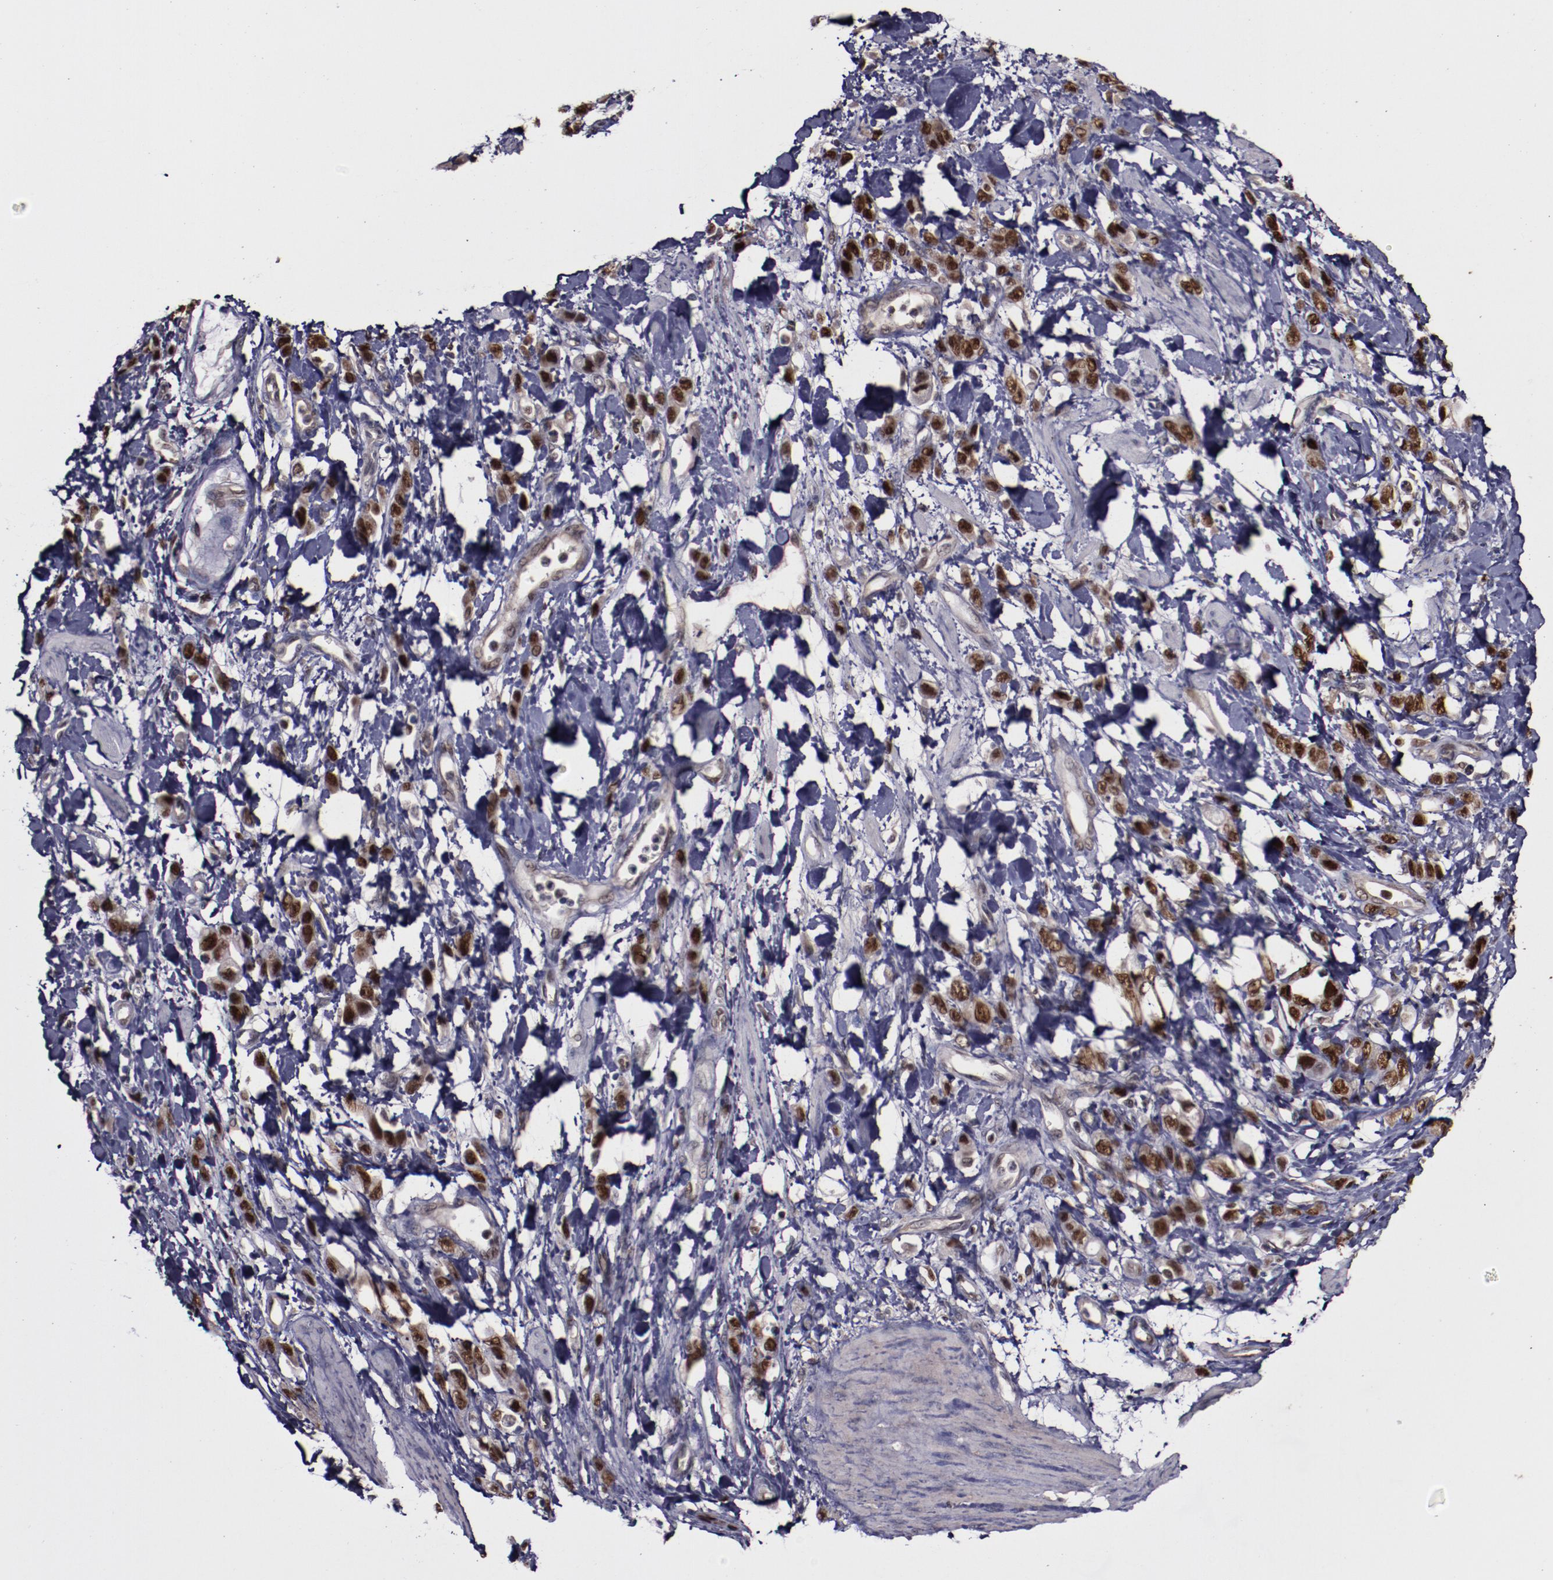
{"staining": {"intensity": "strong", "quantity": ">75%", "location": "nuclear"}, "tissue": "stomach cancer", "cell_type": "Tumor cells", "image_type": "cancer", "snomed": [{"axis": "morphology", "description": "Normal tissue, NOS"}, {"axis": "morphology", "description": "Adenocarcinoma, NOS"}, {"axis": "topography", "description": "Stomach"}], "caption": "DAB (3,3'-diaminobenzidine) immunohistochemical staining of human stomach cancer (adenocarcinoma) displays strong nuclear protein positivity in about >75% of tumor cells.", "gene": "CHEK2", "patient": {"sex": "male", "age": 82}}